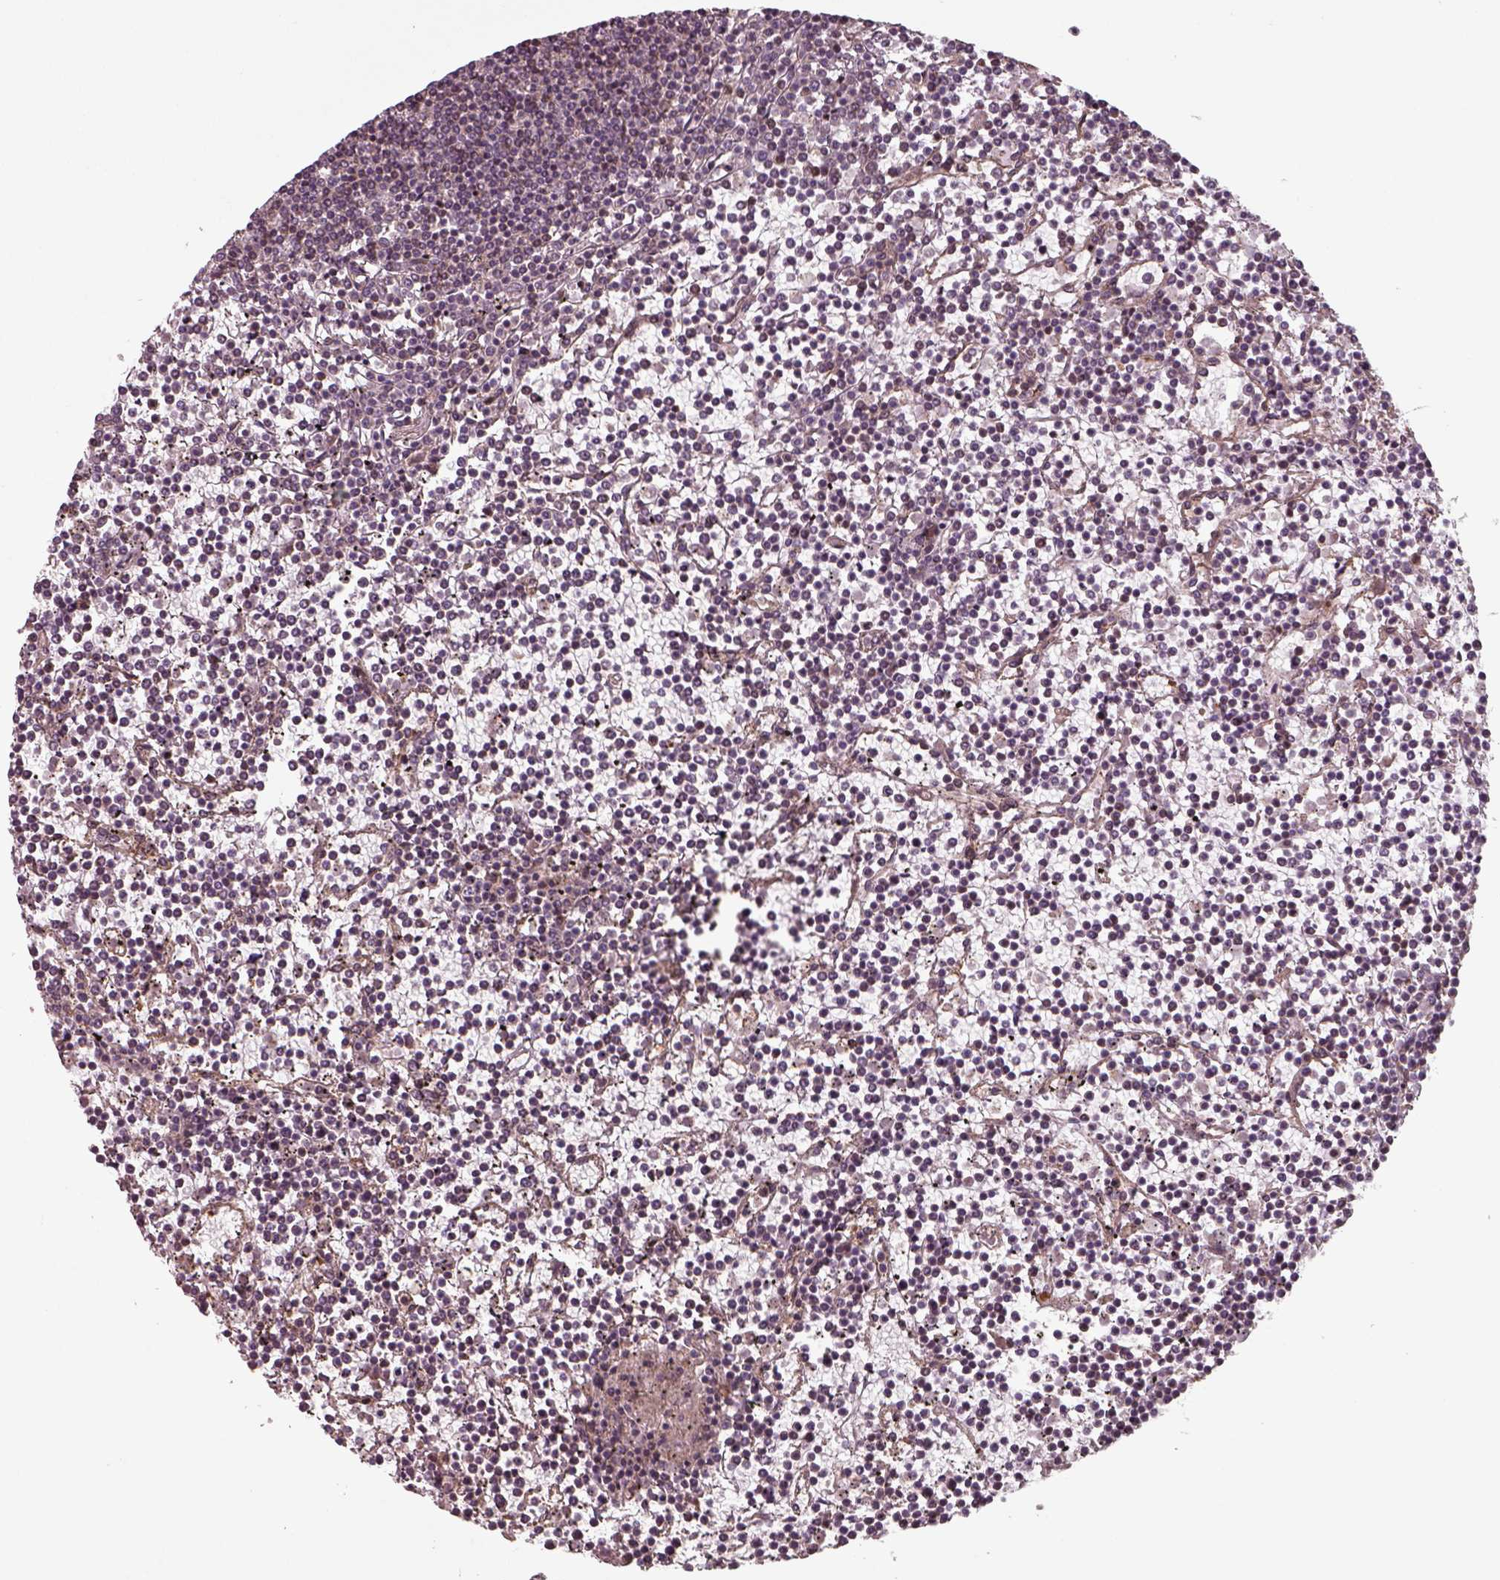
{"staining": {"intensity": "negative", "quantity": "none", "location": "none"}, "tissue": "lymphoma", "cell_type": "Tumor cells", "image_type": "cancer", "snomed": [{"axis": "morphology", "description": "Malignant lymphoma, non-Hodgkin's type, Low grade"}, {"axis": "topography", "description": "Spleen"}], "caption": "Immunohistochemical staining of malignant lymphoma, non-Hodgkin's type (low-grade) reveals no significant positivity in tumor cells. Brightfield microscopy of IHC stained with DAB (3,3'-diaminobenzidine) (brown) and hematoxylin (blue), captured at high magnification.", "gene": "CHMP3", "patient": {"sex": "female", "age": 19}}